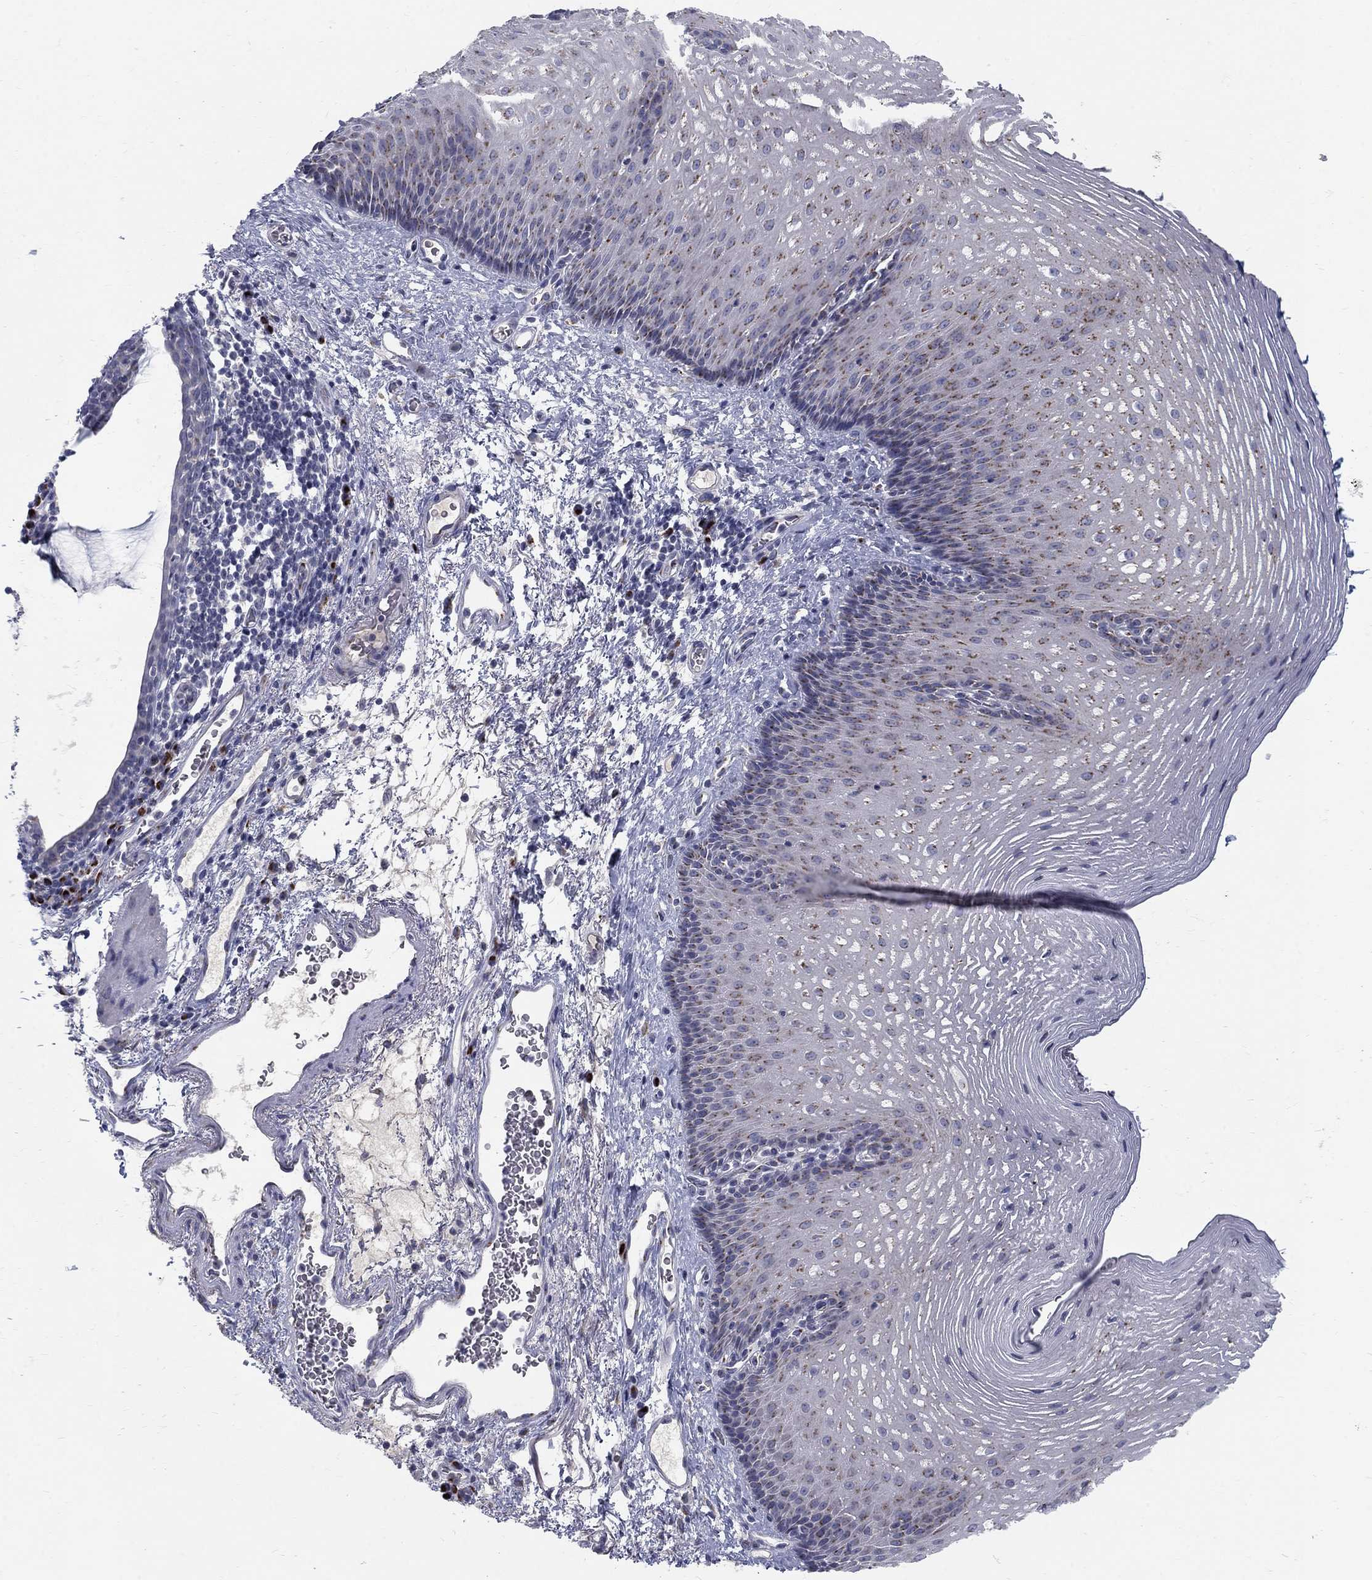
{"staining": {"intensity": "moderate", "quantity": "<25%", "location": "cytoplasmic/membranous"}, "tissue": "esophagus", "cell_type": "Squamous epithelial cells", "image_type": "normal", "snomed": [{"axis": "morphology", "description": "Normal tissue, NOS"}, {"axis": "topography", "description": "Esophagus"}], "caption": "Squamous epithelial cells demonstrate moderate cytoplasmic/membranous staining in about <25% of cells in benign esophagus. (brown staining indicates protein expression, while blue staining denotes nuclei).", "gene": "PANK3", "patient": {"sex": "male", "age": 76}}